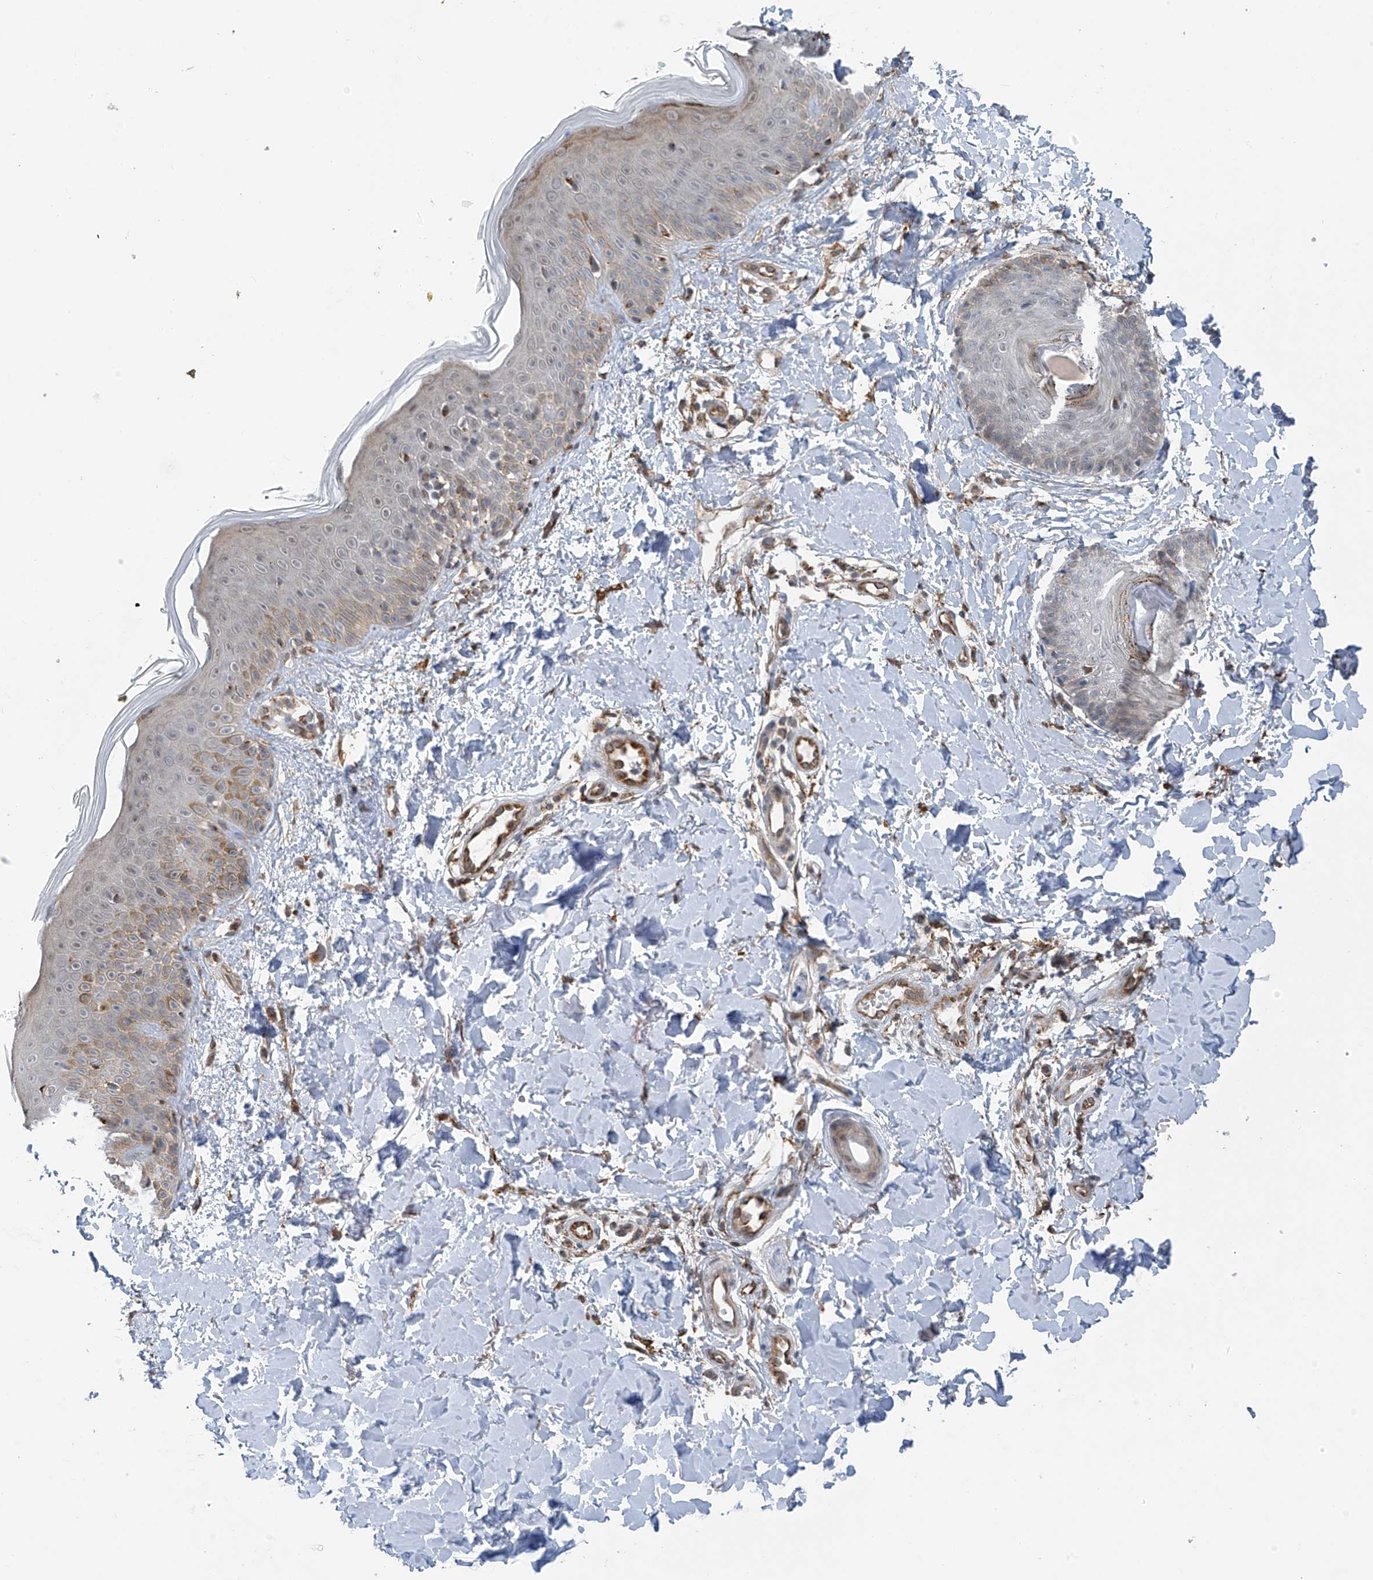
{"staining": {"intensity": "moderate", "quantity": "25%-75%", "location": "cytoplasmic/membranous"}, "tissue": "skin", "cell_type": "Fibroblasts", "image_type": "normal", "snomed": [{"axis": "morphology", "description": "Normal tissue, NOS"}, {"axis": "topography", "description": "Skin"}], "caption": "Immunohistochemistry (IHC) image of normal skin: human skin stained using IHC shows medium levels of moderate protein expression localized specifically in the cytoplasmic/membranous of fibroblasts, appearing as a cytoplasmic/membranous brown color.", "gene": "ZNF189", "patient": {"sex": "male", "age": 37}}